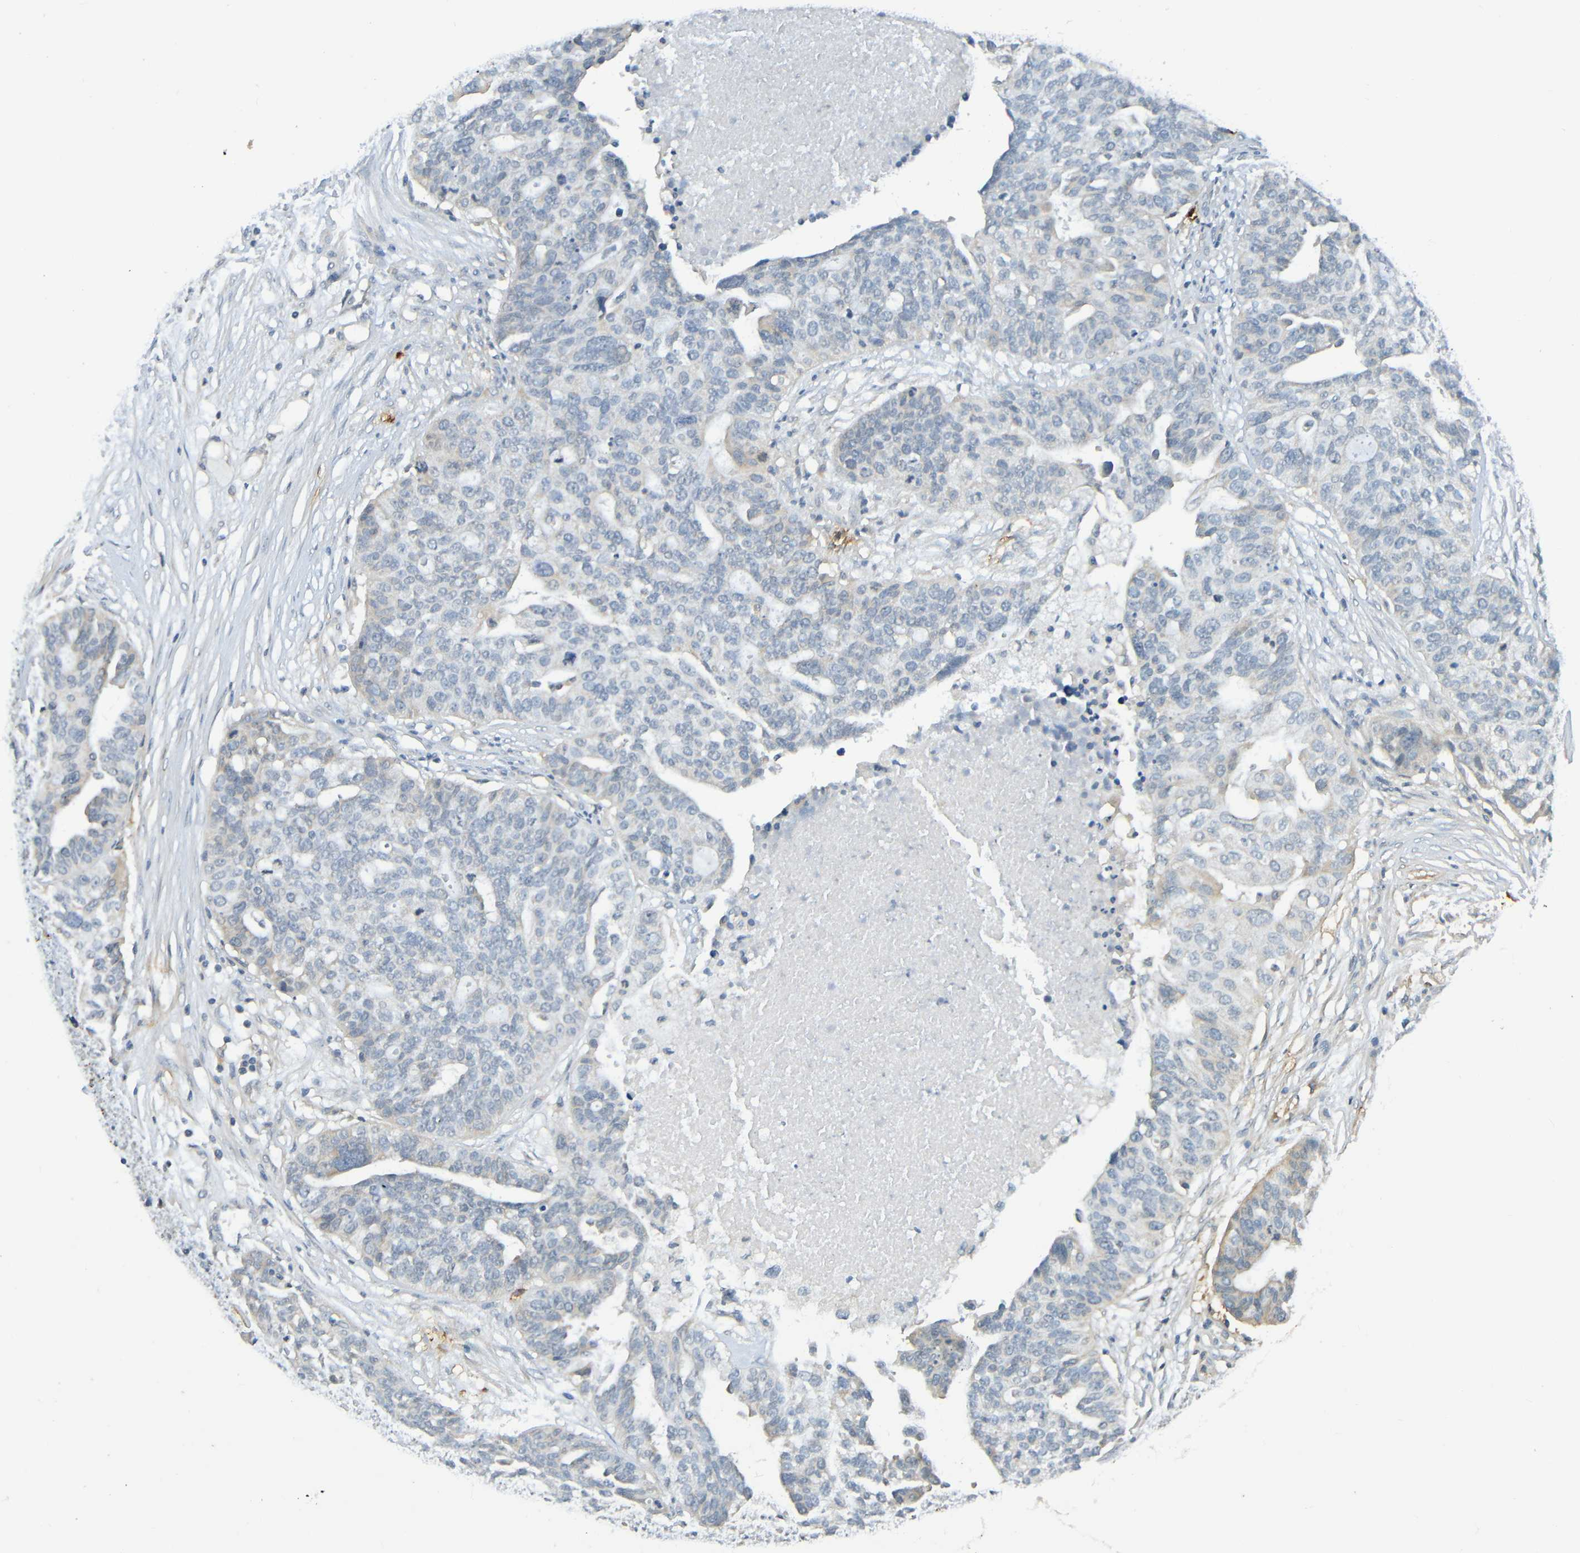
{"staining": {"intensity": "negative", "quantity": "none", "location": "none"}, "tissue": "ovarian cancer", "cell_type": "Tumor cells", "image_type": "cancer", "snomed": [{"axis": "morphology", "description": "Cystadenocarcinoma, serous, NOS"}, {"axis": "topography", "description": "Ovary"}], "caption": "Ovarian cancer (serous cystadenocarcinoma) was stained to show a protein in brown. There is no significant expression in tumor cells.", "gene": "C3AR1", "patient": {"sex": "female", "age": 59}}